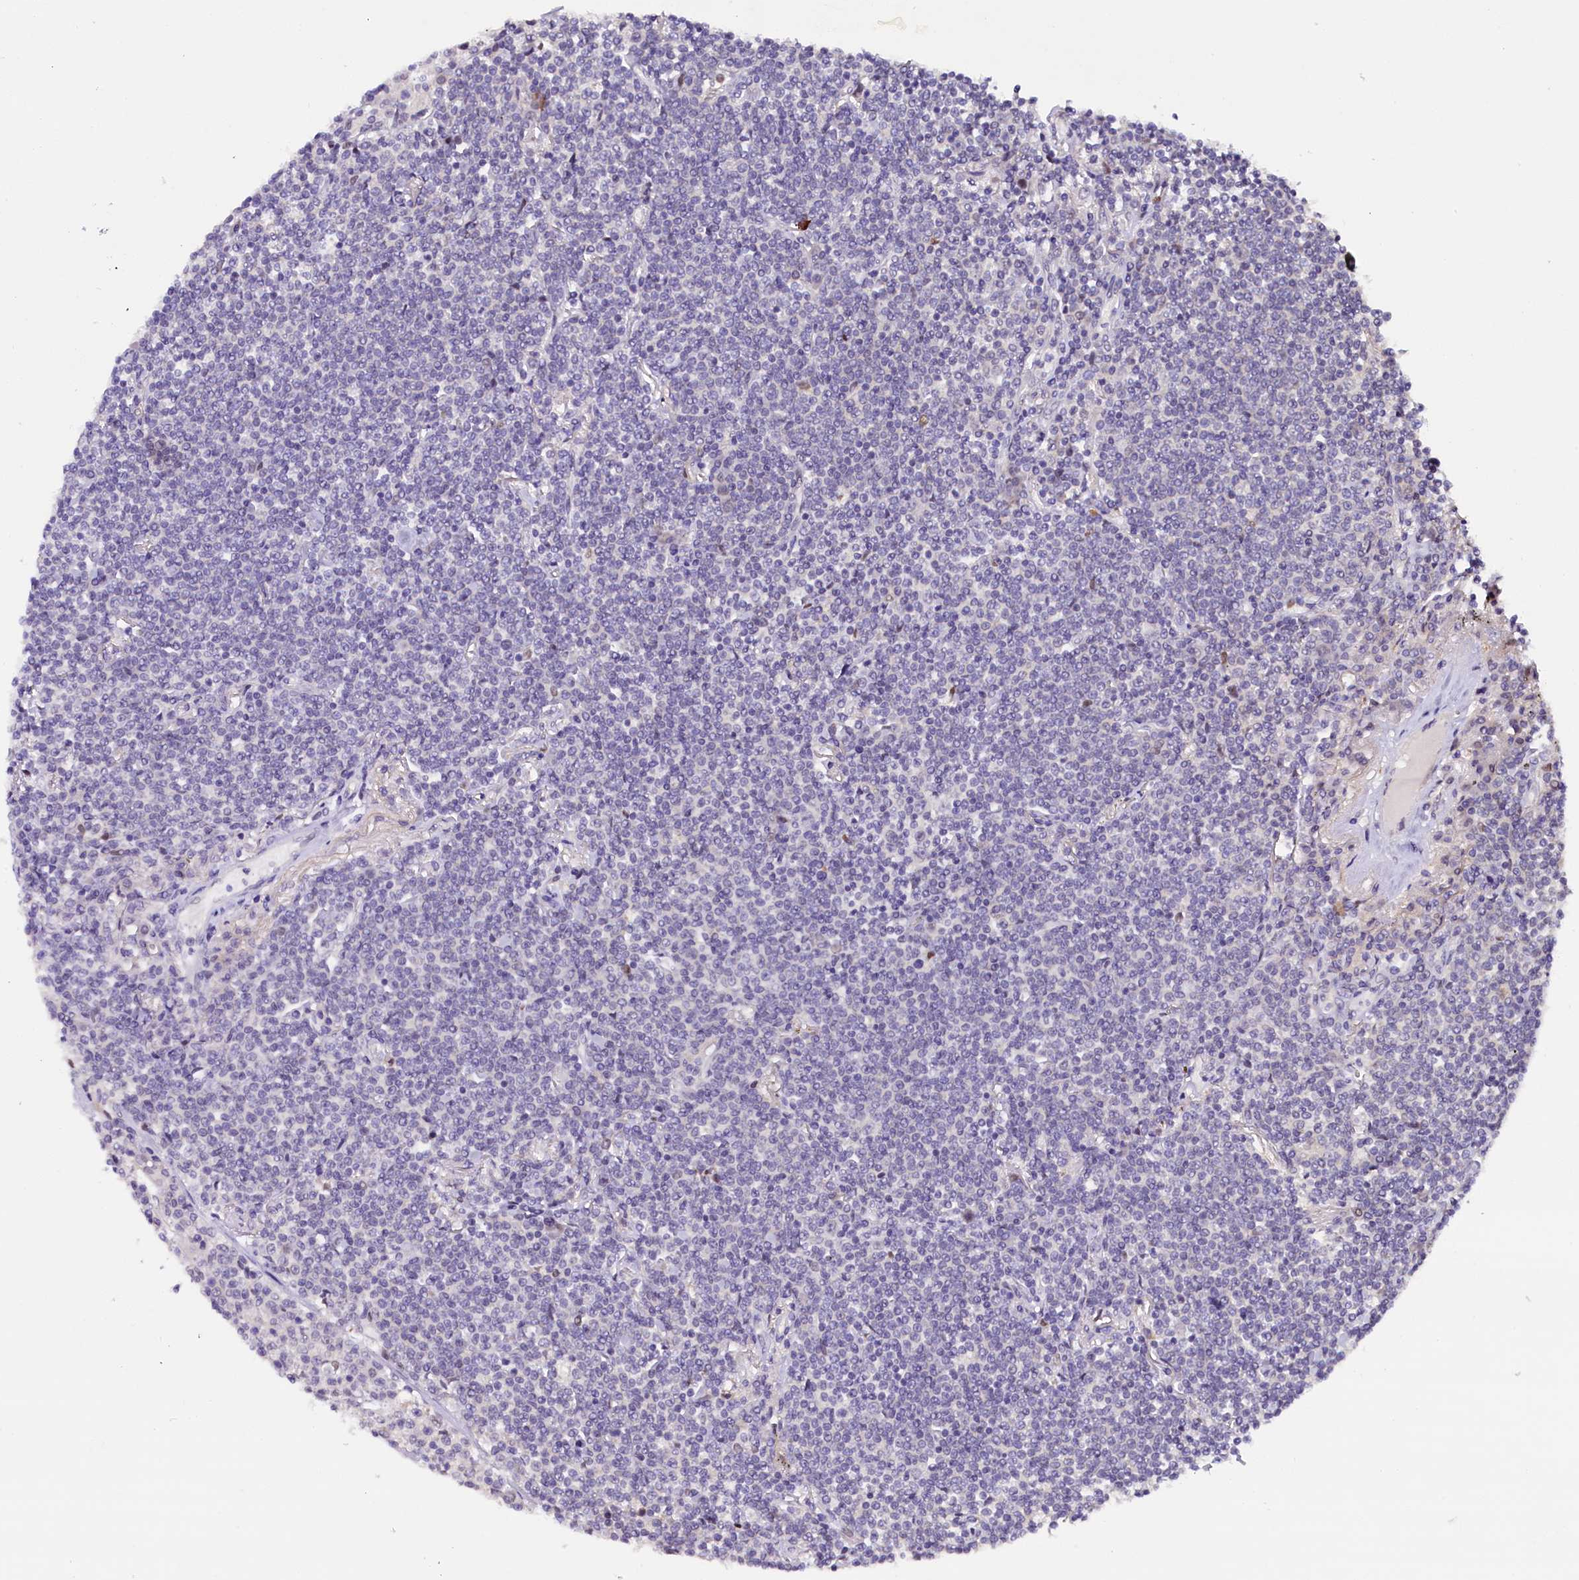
{"staining": {"intensity": "negative", "quantity": "none", "location": "none"}, "tissue": "lymphoma", "cell_type": "Tumor cells", "image_type": "cancer", "snomed": [{"axis": "morphology", "description": "Malignant lymphoma, non-Hodgkin's type, Low grade"}, {"axis": "topography", "description": "Lung"}], "caption": "This is a photomicrograph of immunohistochemistry (IHC) staining of lymphoma, which shows no staining in tumor cells.", "gene": "IQCN", "patient": {"sex": "female", "age": 71}}